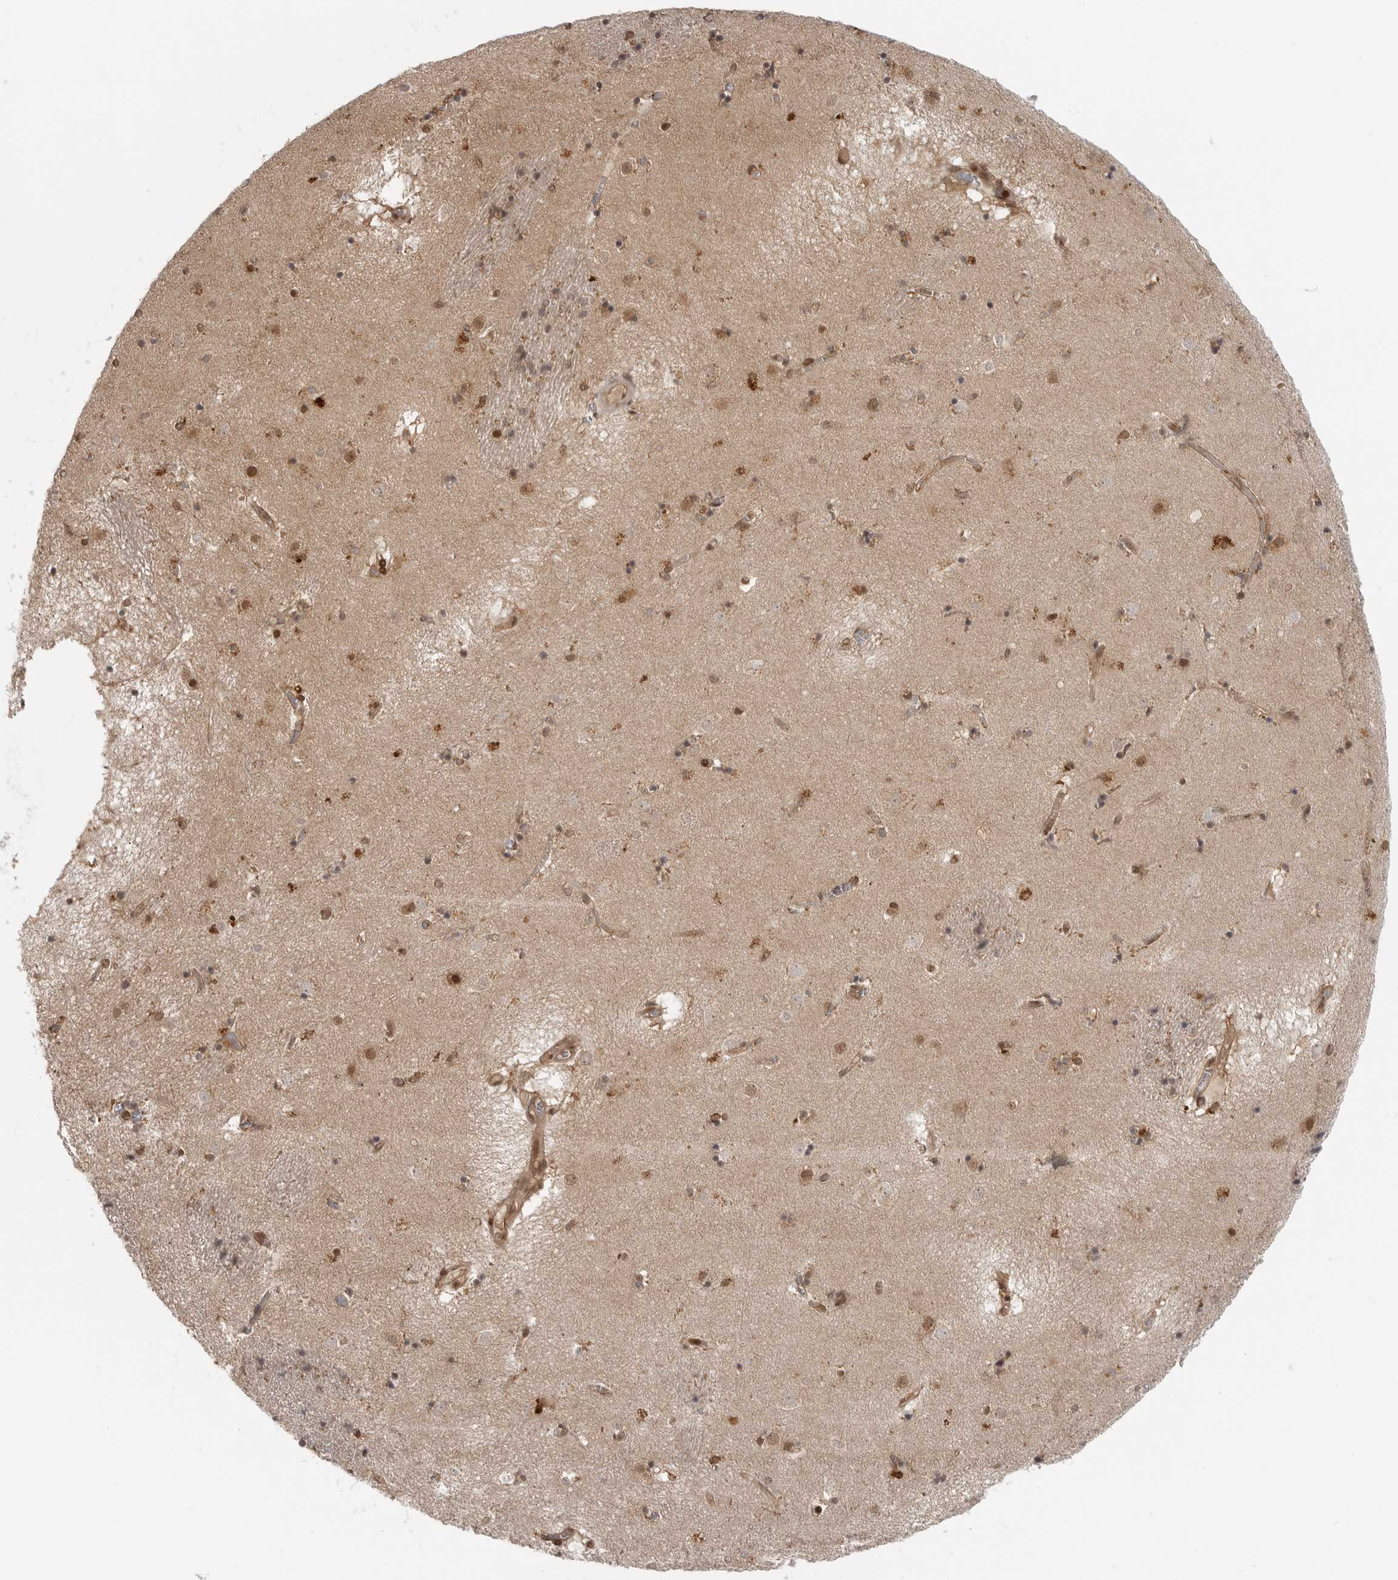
{"staining": {"intensity": "moderate", "quantity": "25%-75%", "location": "nuclear"}, "tissue": "caudate", "cell_type": "Glial cells", "image_type": "normal", "snomed": [{"axis": "morphology", "description": "Normal tissue, NOS"}, {"axis": "topography", "description": "Lateral ventricle wall"}], "caption": "Immunohistochemical staining of unremarkable caudate demonstrates 25%-75% levels of moderate nuclear protein positivity in approximately 25%-75% of glial cells.", "gene": "SZRD1", "patient": {"sex": "male", "age": 70}}